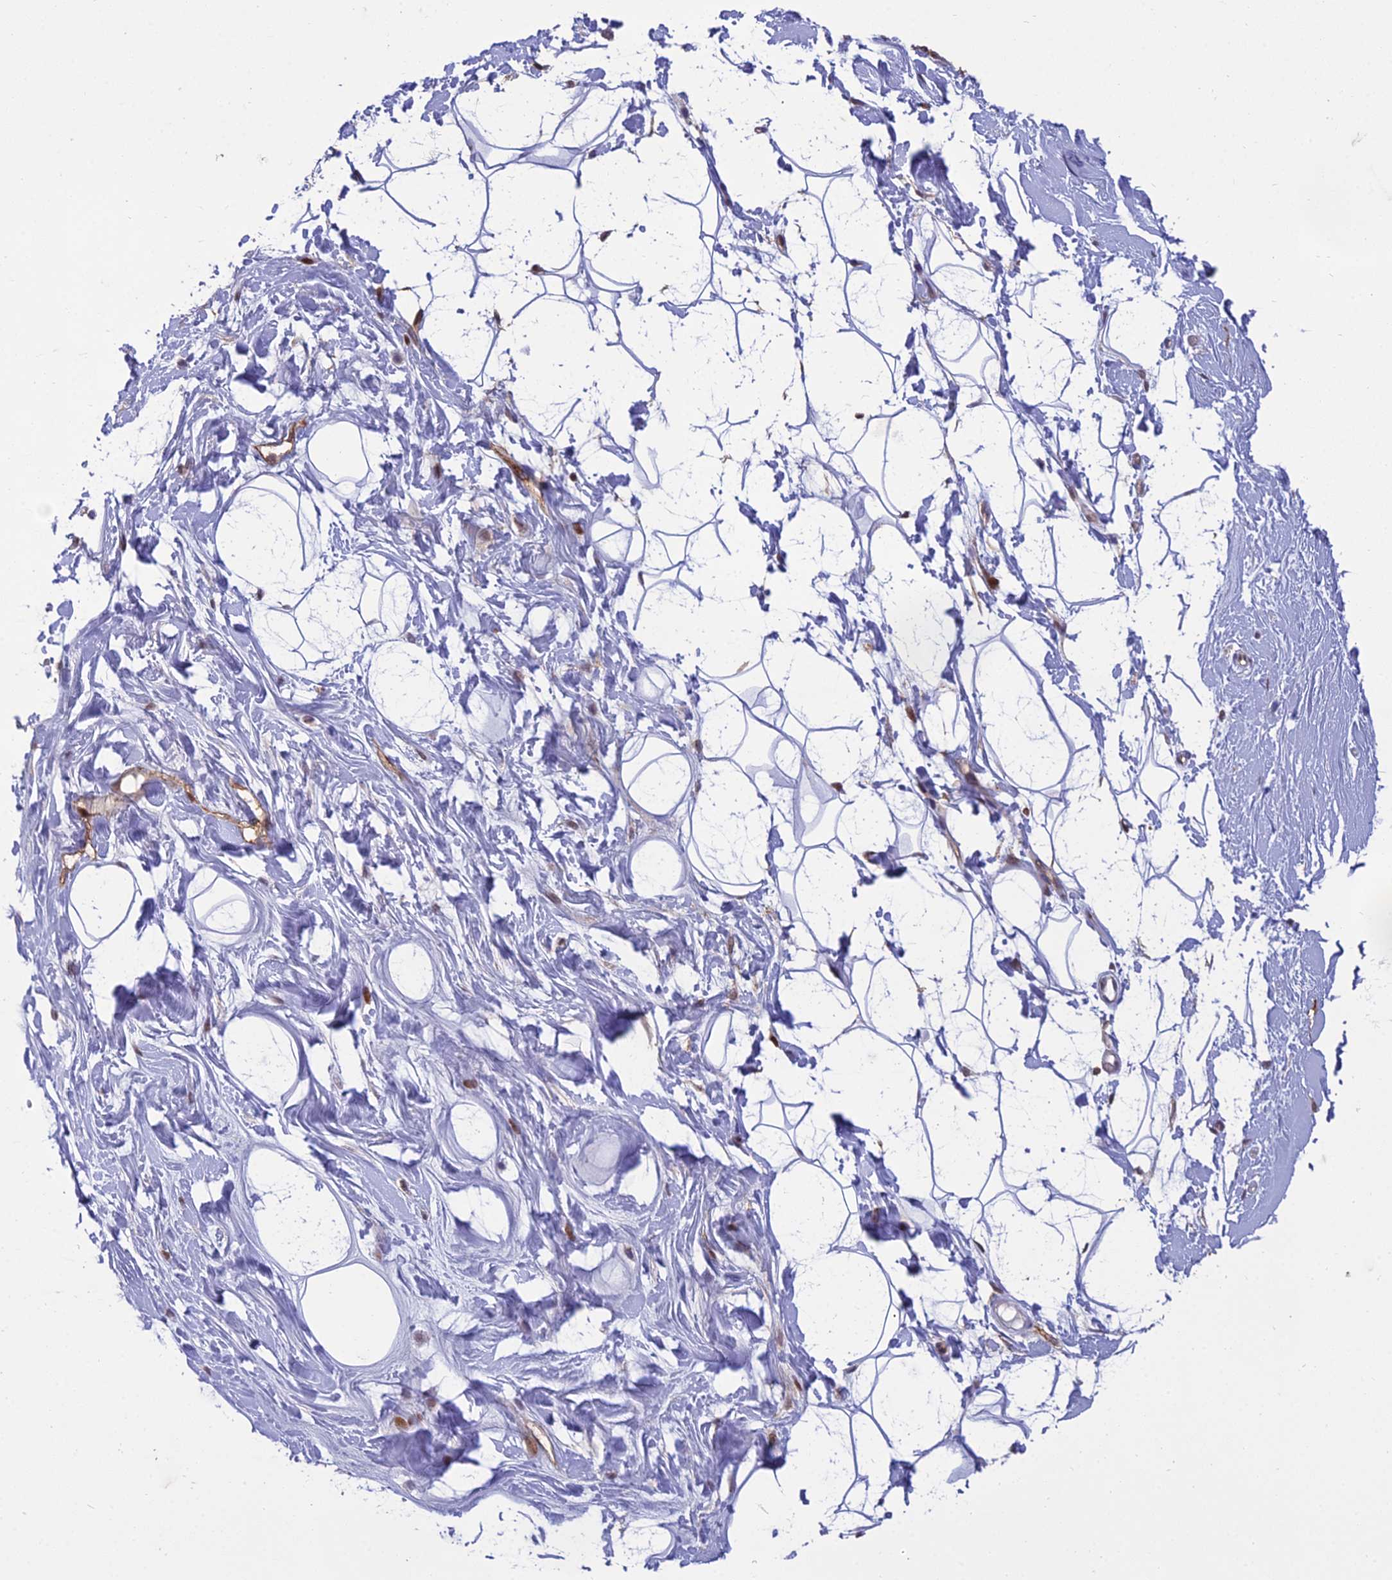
{"staining": {"intensity": "moderate", "quantity": "<25%", "location": "cytoplasmic/membranous"}, "tissue": "adipose tissue", "cell_type": "Adipocytes", "image_type": "normal", "snomed": [{"axis": "morphology", "description": "Normal tissue, NOS"}, {"axis": "topography", "description": "Breast"}], "caption": "A high-resolution photomicrograph shows immunohistochemistry (IHC) staining of unremarkable adipose tissue, which demonstrates moderate cytoplasmic/membranous staining in about <25% of adipocytes.", "gene": "RANBP3", "patient": {"sex": "female", "age": 26}}